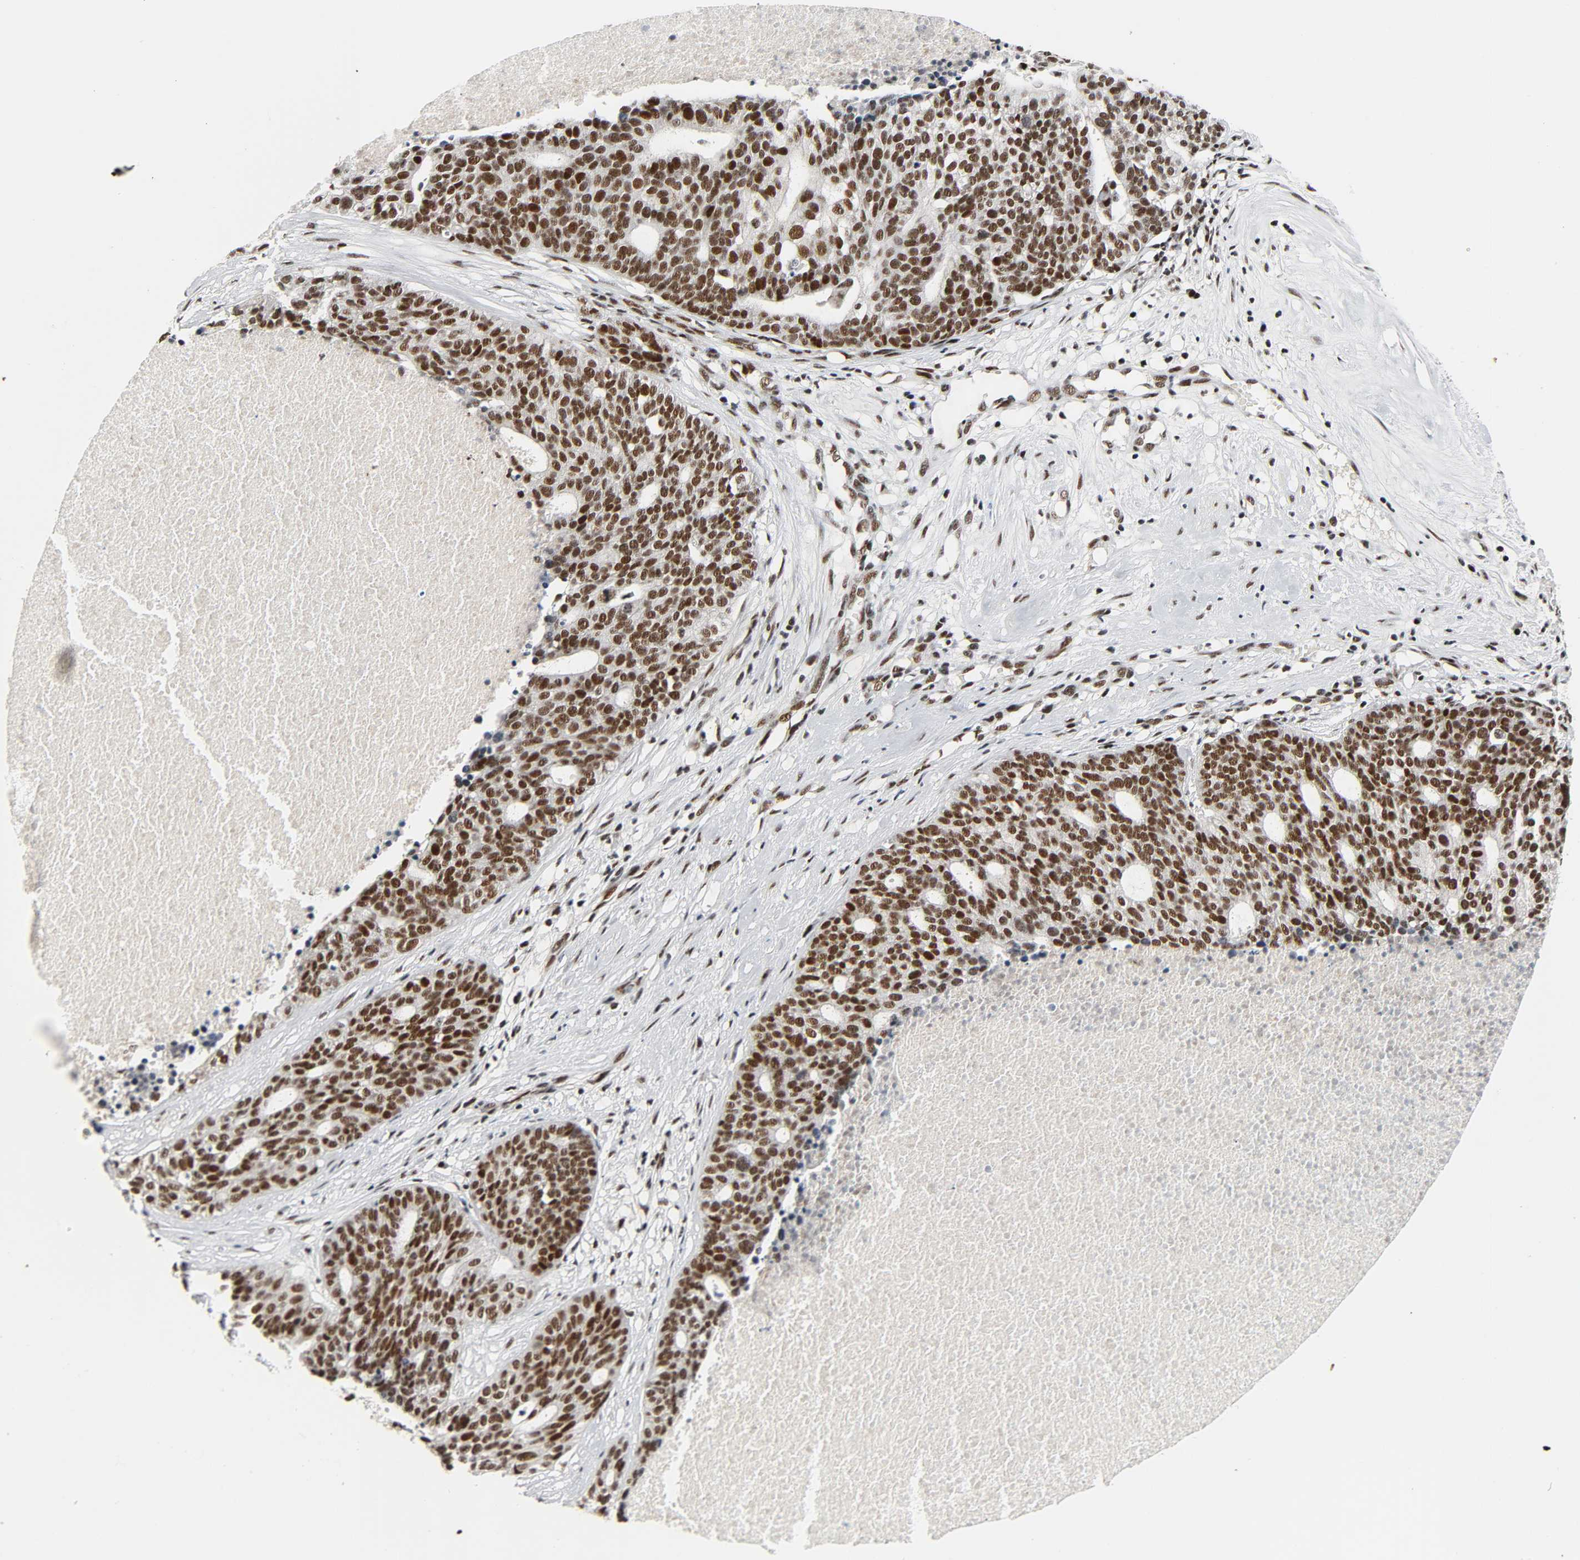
{"staining": {"intensity": "strong", "quantity": ">75%", "location": "nuclear"}, "tissue": "ovarian cancer", "cell_type": "Tumor cells", "image_type": "cancer", "snomed": [{"axis": "morphology", "description": "Cystadenocarcinoma, serous, NOS"}, {"axis": "topography", "description": "Ovary"}], "caption": "About >75% of tumor cells in ovarian cancer exhibit strong nuclear protein staining as visualized by brown immunohistochemical staining.", "gene": "CDK9", "patient": {"sex": "female", "age": 59}}